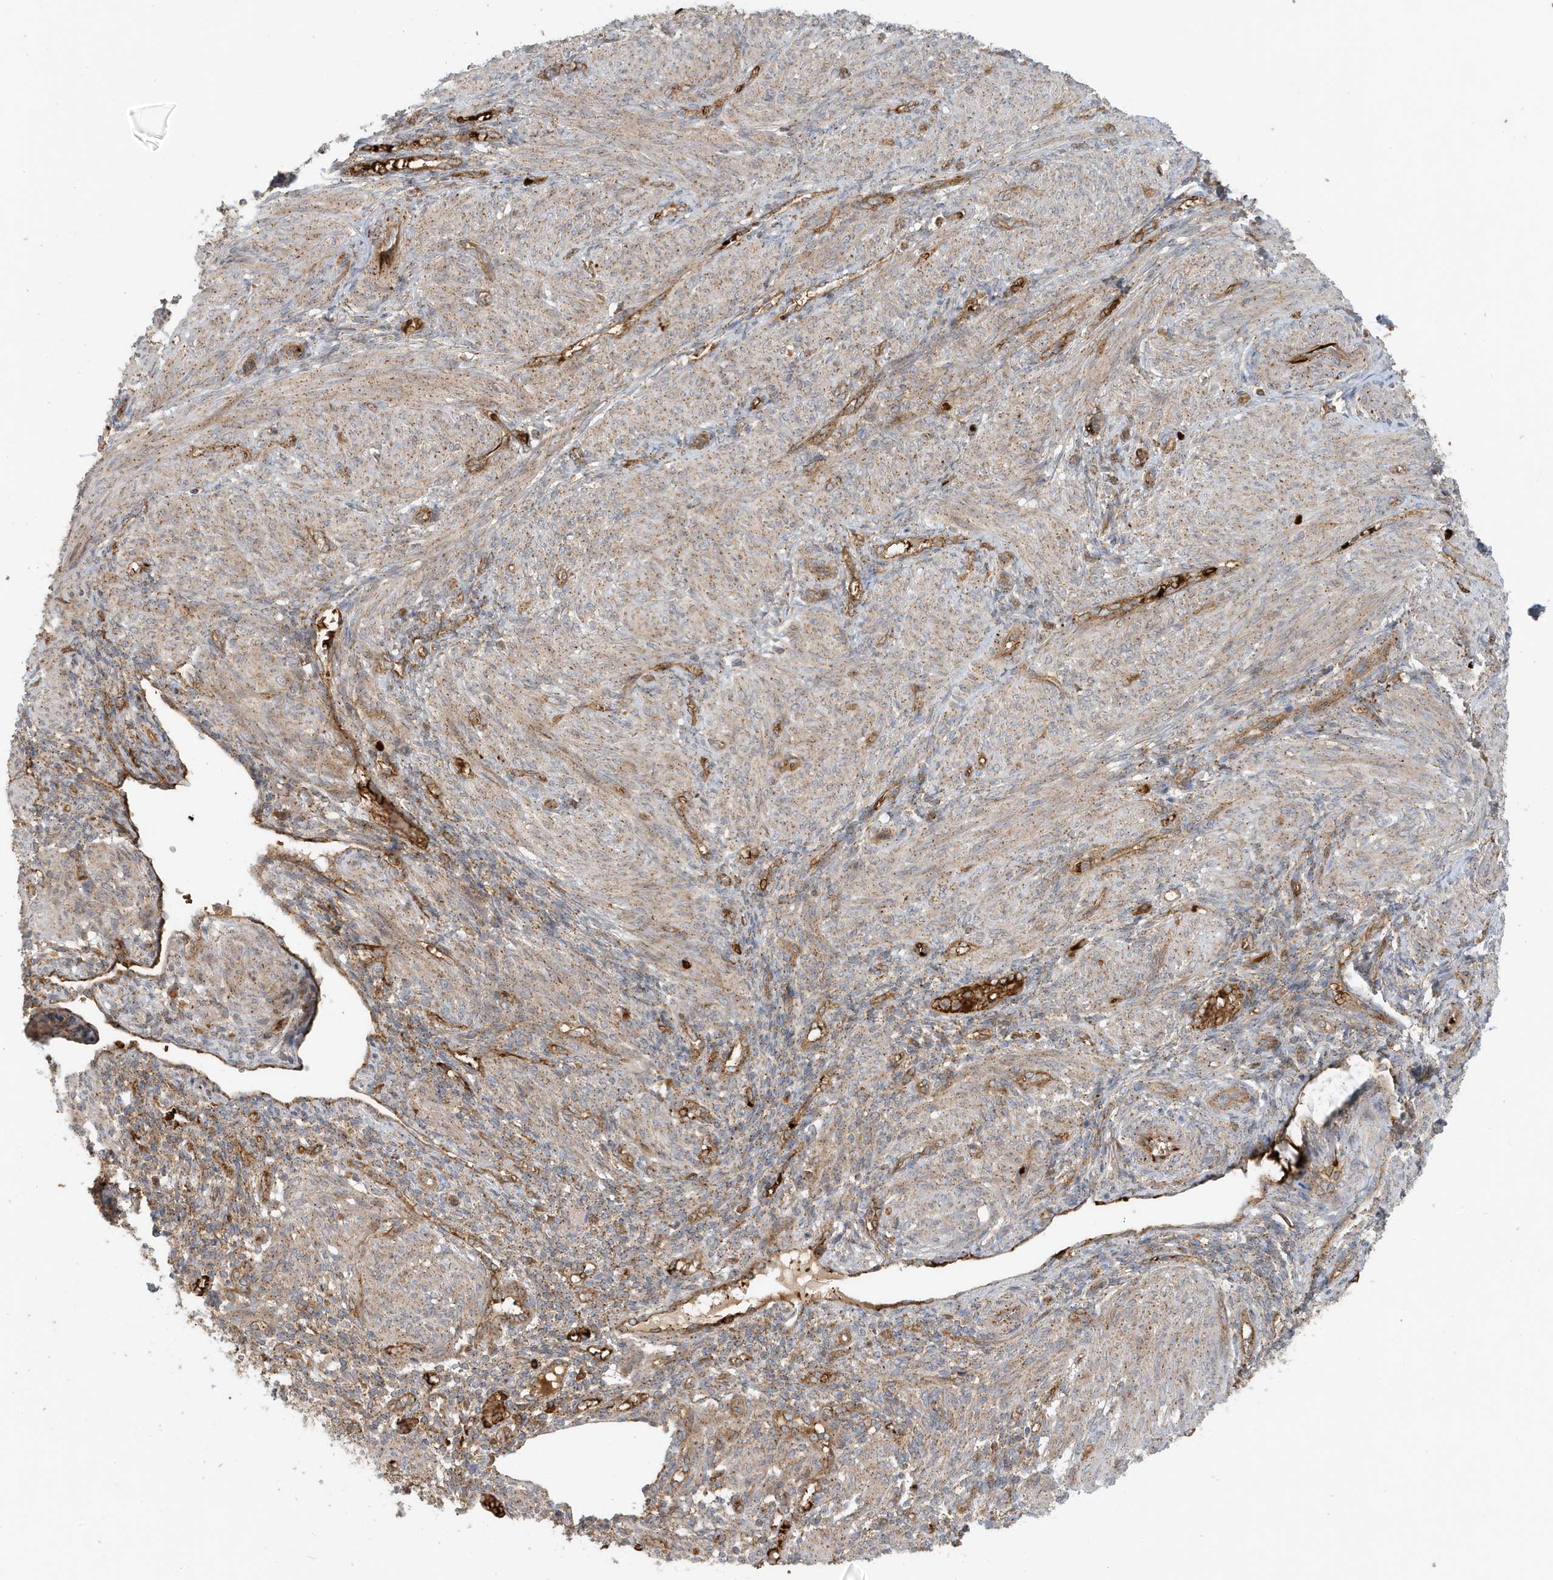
{"staining": {"intensity": "moderate", "quantity": ">75%", "location": "cytoplasmic/membranous"}, "tissue": "smooth muscle", "cell_type": "Smooth muscle cells", "image_type": "normal", "snomed": [{"axis": "morphology", "description": "Normal tissue, NOS"}, {"axis": "topography", "description": "Smooth muscle"}], "caption": "Immunohistochemical staining of normal smooth muscle exhibits medium levels of moderate cytoplasmic/membranous positivity in about >75% of smooth muscle cells. The protein is stained brown, and the nuclei are stained in blue (DAB (3,3'-diaminobenzidine) IHC with brightfield microscopy, high magnification).", "gene": "FYCO1", "patient": {"sex": "female", "age": 39}}